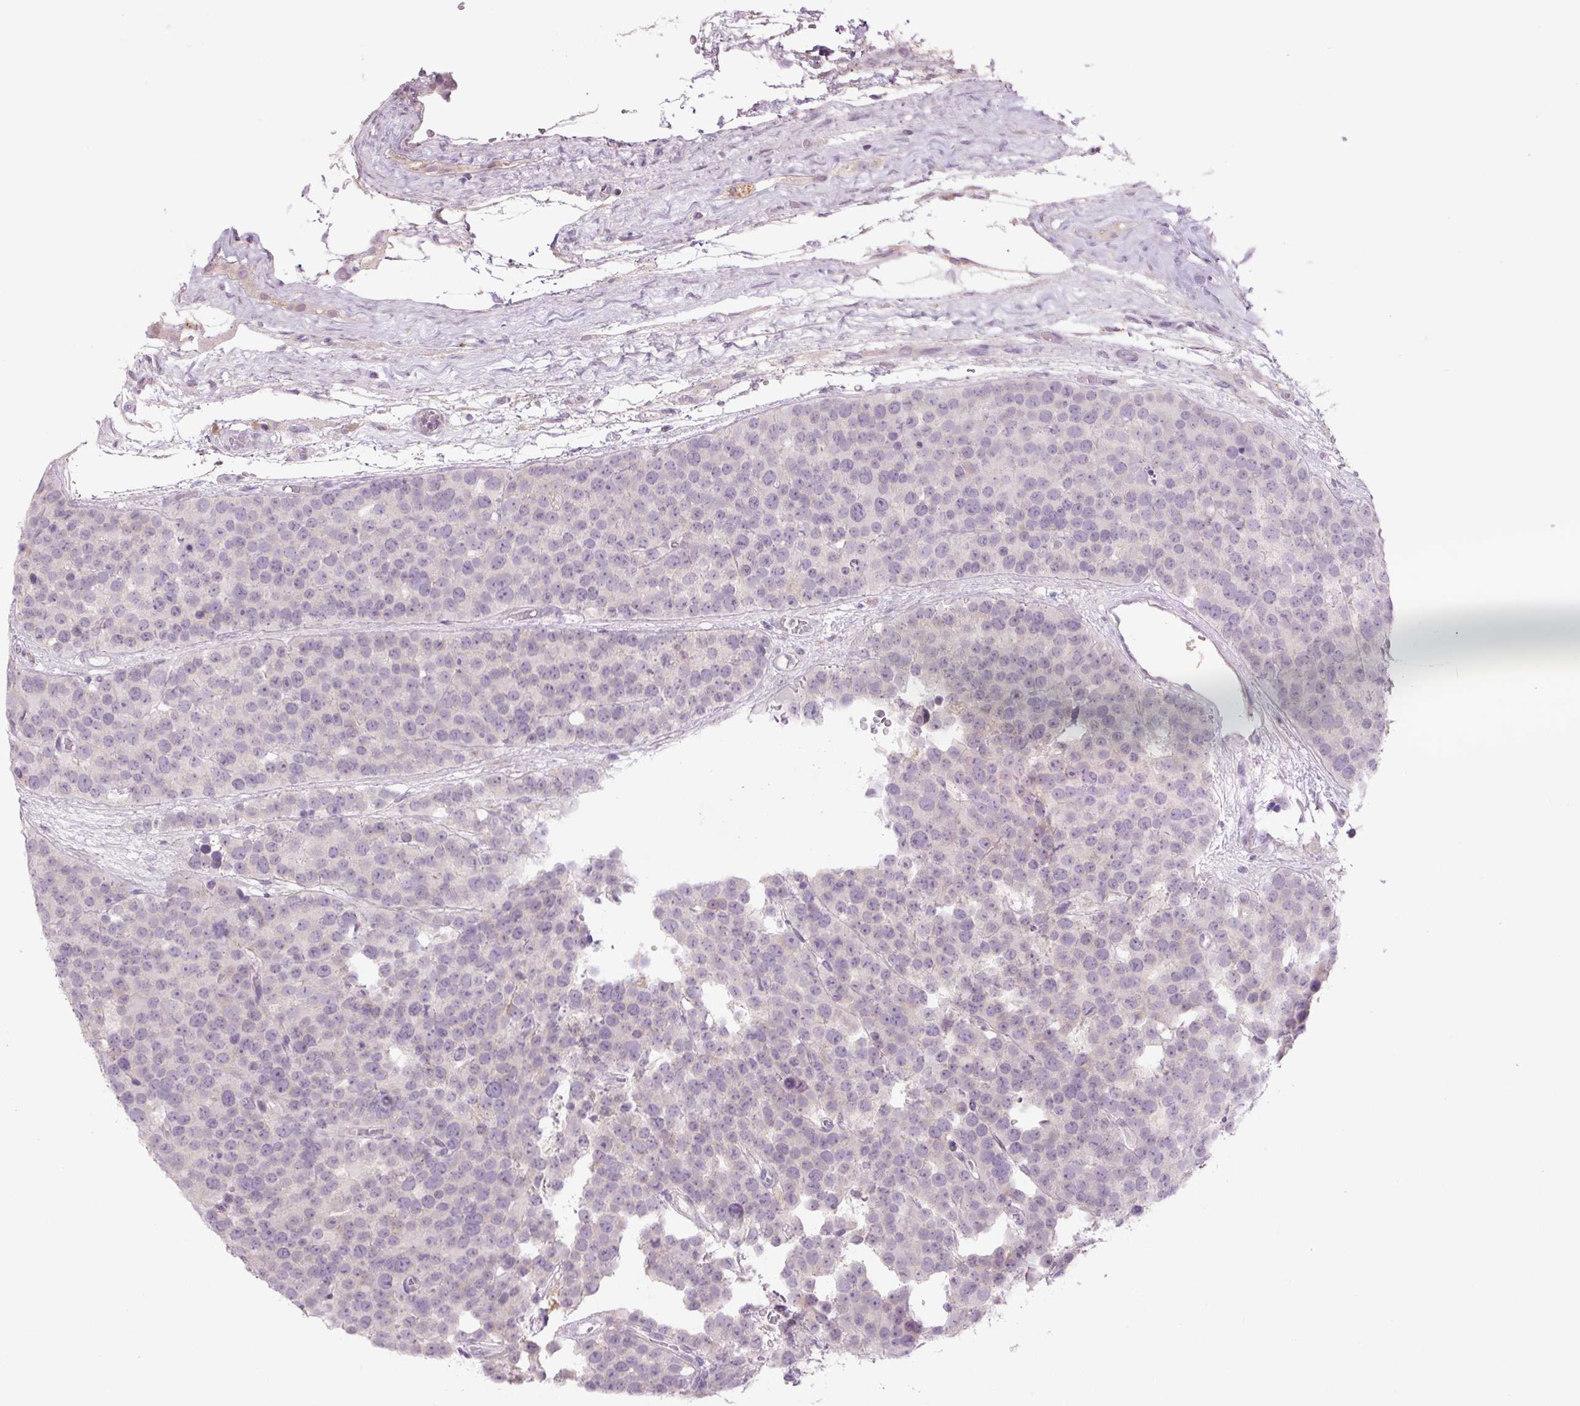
{"staining": {"intensity": "negative", "quantity": "none", "location": "none"}, "tissue": "testis cancer", "cell_type": "Tumor cells", "image_type": "cancer", "snomed": [{"axis": "morphology", "description": "Seminoma, NOS"}, {"axis": "topography", "description": "Testis"}], "caption": "The immunohistochemistry histopathology image has no significant staining in tumor cells of testis cancer tissue.", "gene": "TMEM100", "patient": {"sex": "male", "age": 71}}